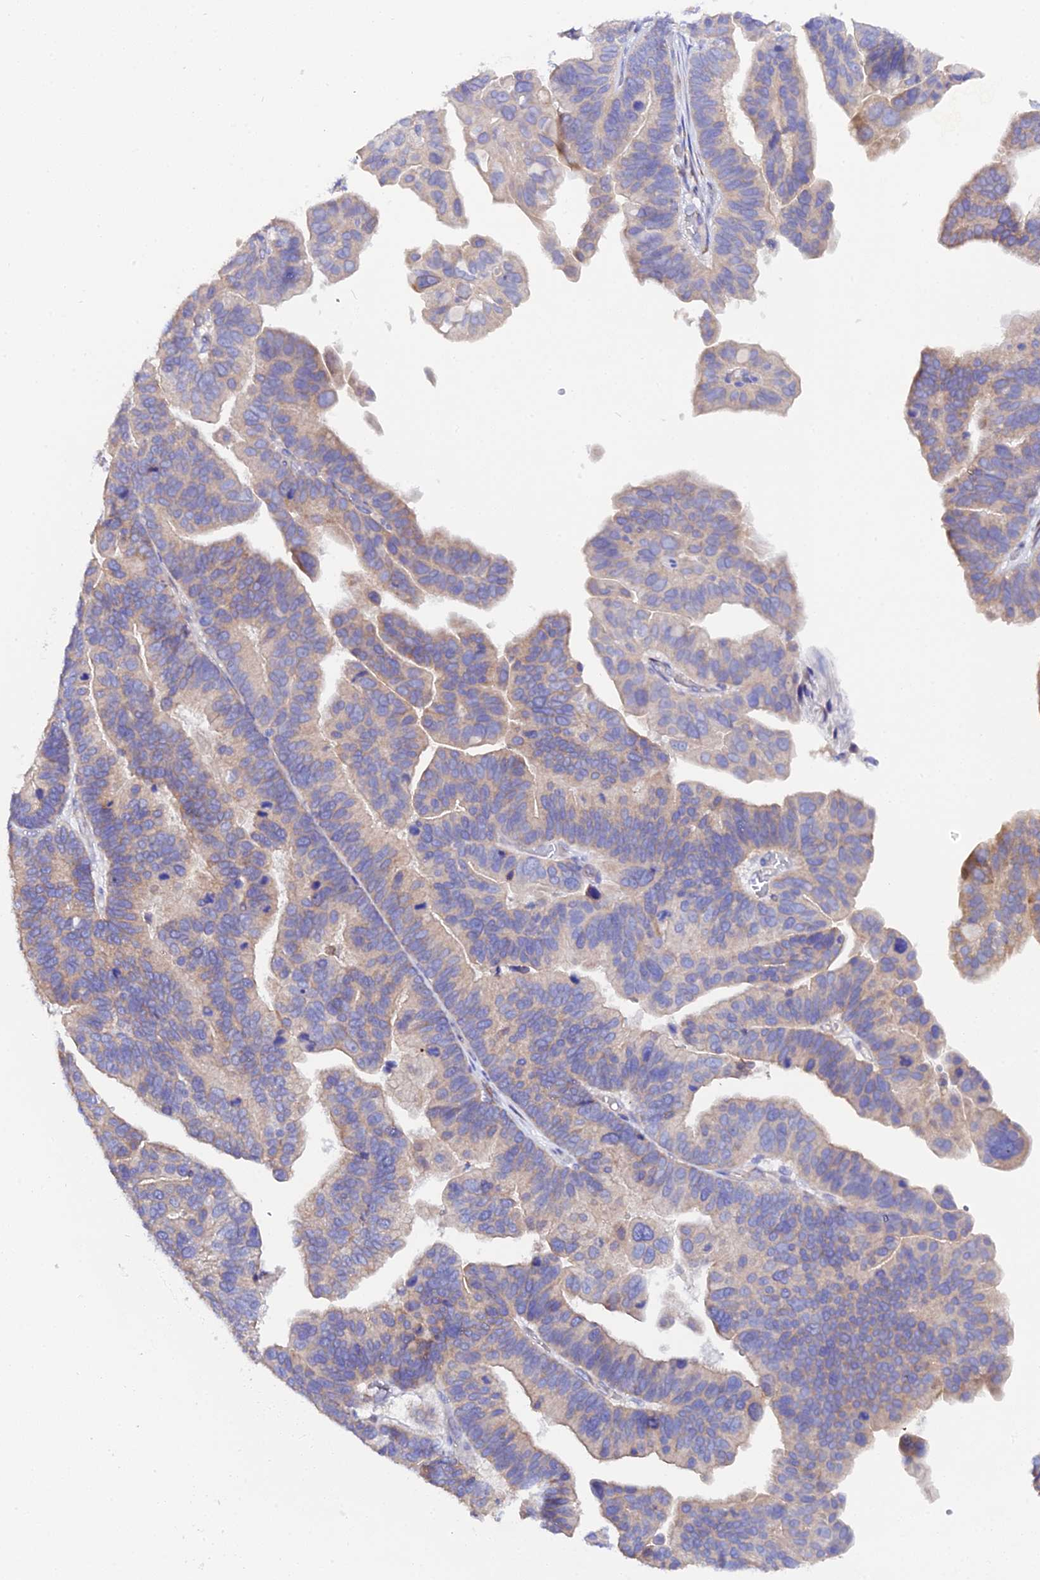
{"staining": {"intensity": "weak", "quantity": "25%-75%", "location": "cytoplasmic/membranous"}, "tissue": "ovarian cancer", "cell_type": "Tumor cells", "image_type": "cancer", "snomed": [{"axis": "morphology", "description": "Cystadenocarcinoma, serous, NOS"}, {"axis": "topography", "description": "Ovary"}], "caption": "Immunohistochemistry (IHC) of ovarian cancer (serous cystadenocarcinoma) exhibits low levels of weak cytoplasmic/membranous expression in approximately 25%-75% of tumor cells. The staining was performed using DAB to visualize the protein expression in brown, while the nuclei were stained in blue with hematoxylin (Magnification: 20x).", "gene": "CFAP45", "patient": {"sex": "female", "age": 56}}